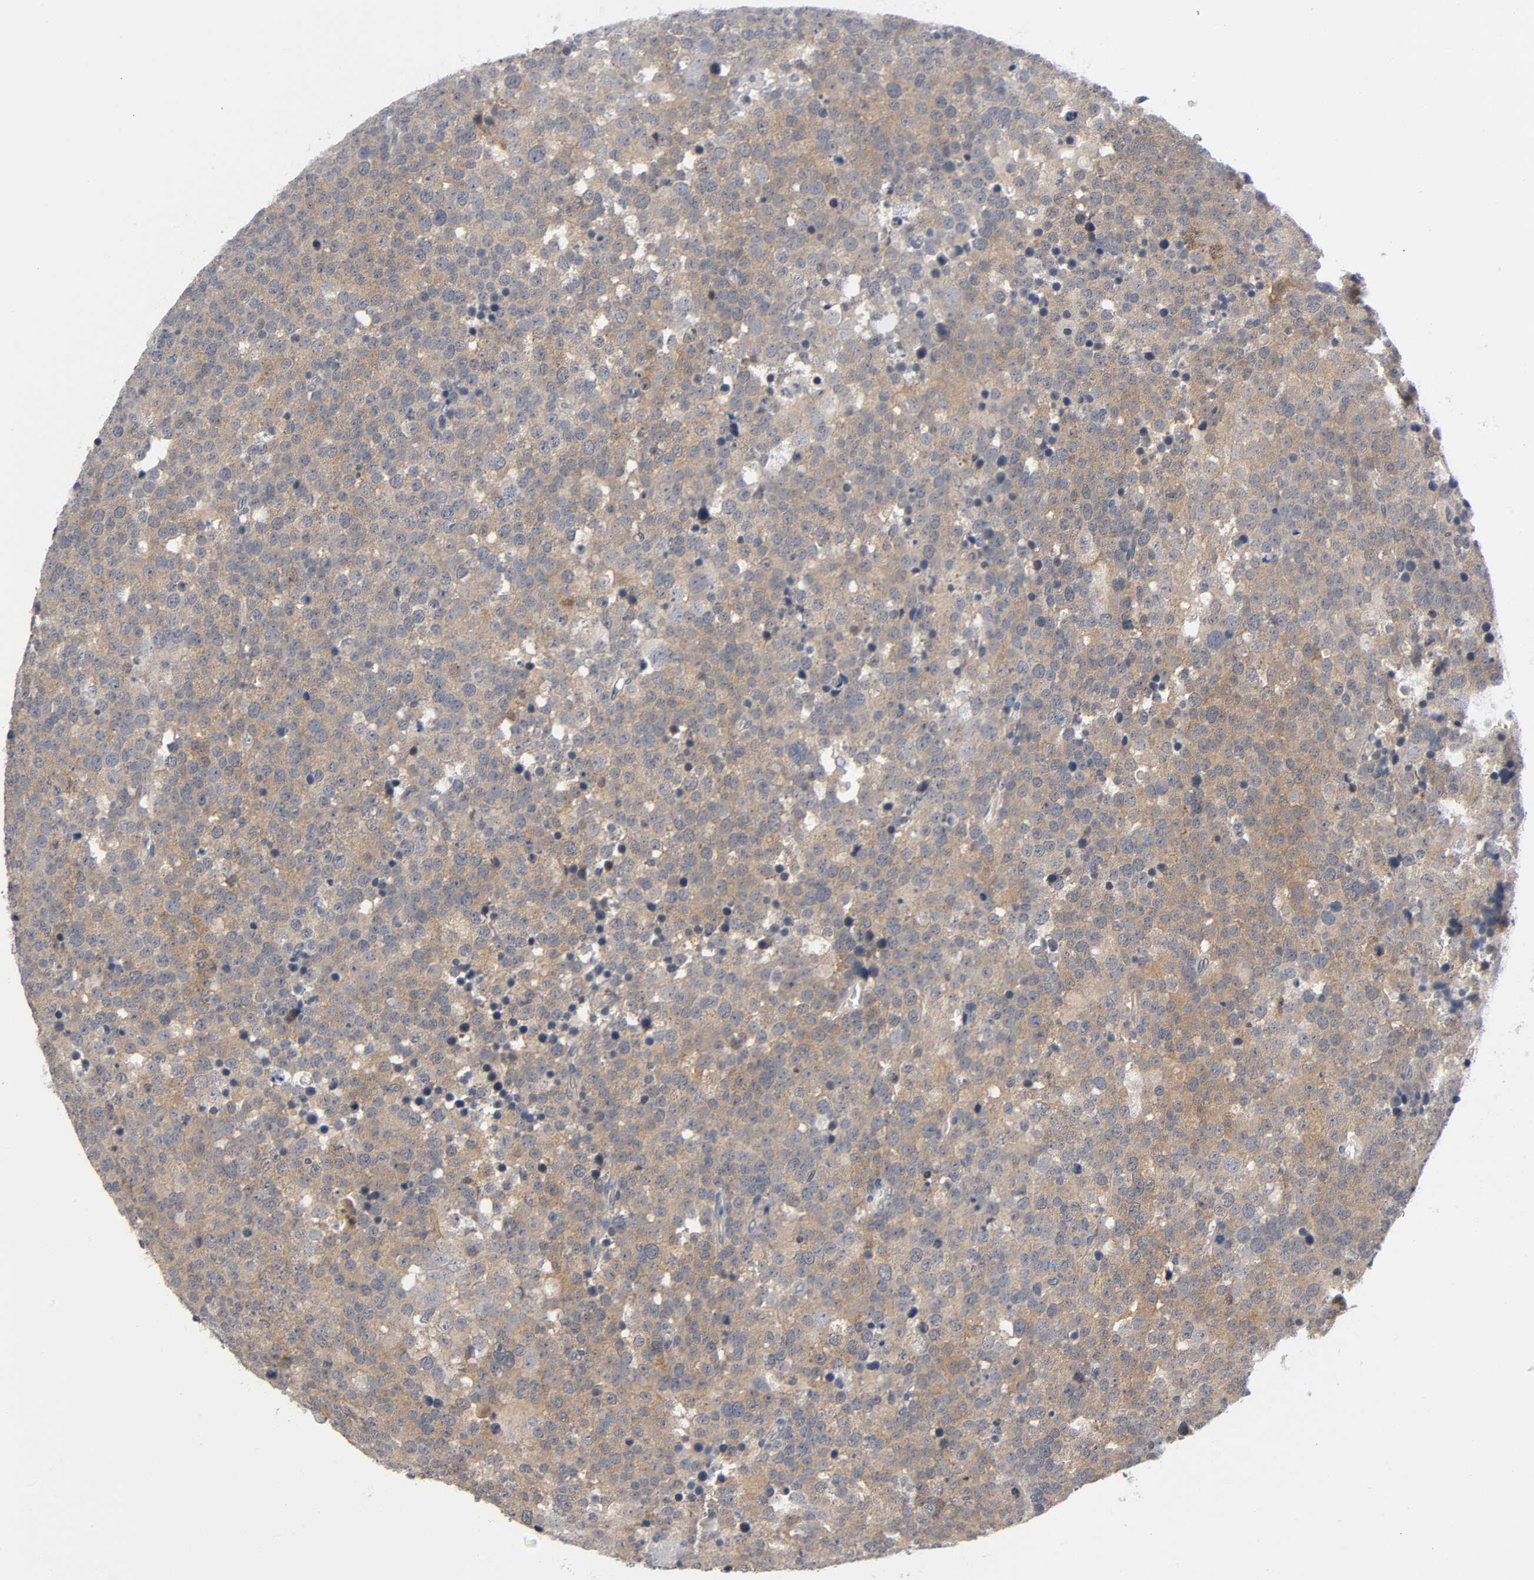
{"staining": {"intensity": "moderate", "quantity": ">75%", "location": "cytoplasmic/membranous"}, "tissue": "testis cancer", "cell_type": "Tumor cells", "image_type": "cancer", "snomed": [{"axis": "morphology", "description": "Seminoma, NOS"}, {"axis": "topography", "description": "Testis"}], "caption": "High-power microscopy captured an immunohistochemistry (IHC) image of testis seminoma, revealing moderate cytoplasmic/membranous staining in about >75% of tumor cells.", "gene": "MAPK8", "patient": {"sex": "male", "age": 71}}